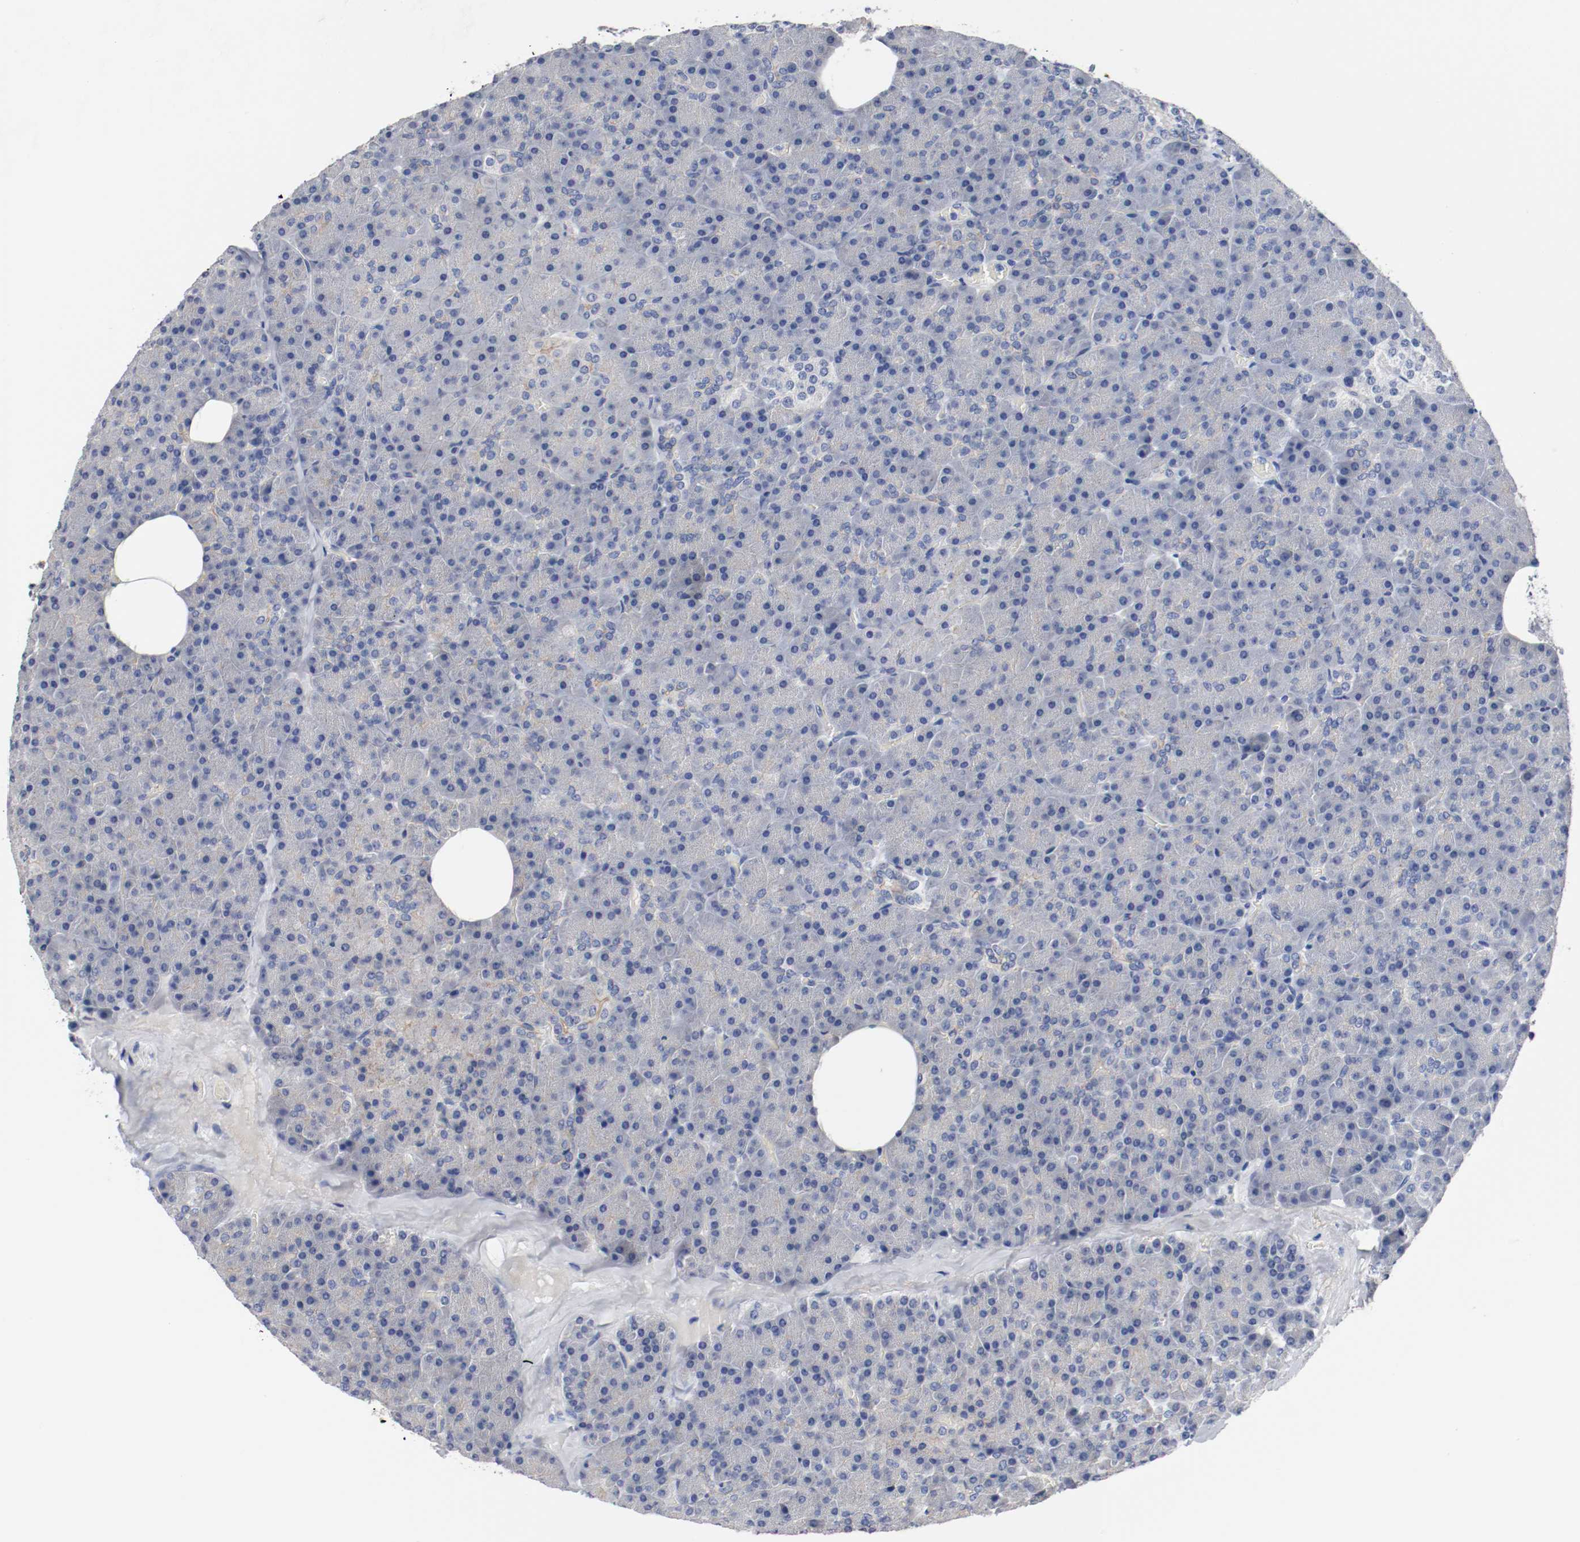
{"staining": {"intensity": "weak", "quantity": "25%-75%", "location": "cytoplasmic/membranous"}, "tissue": "pancreas", "cell_type": "Exocrine glandular cells", "image_type": "normal", "snomed": [{"axis": "morphology", "description": "Normal tissue, NOS"}, {"axis": "topography", "description": "Pancreas"}], "caption": "Pancreas stained with immunohistochemistry (IHC) shows weak cytoplasmic/membranous staining in about 25%-75% of exocrine glandular cells.", "gene": "TNC", "patient": {"sex": "female", "age": 35}}